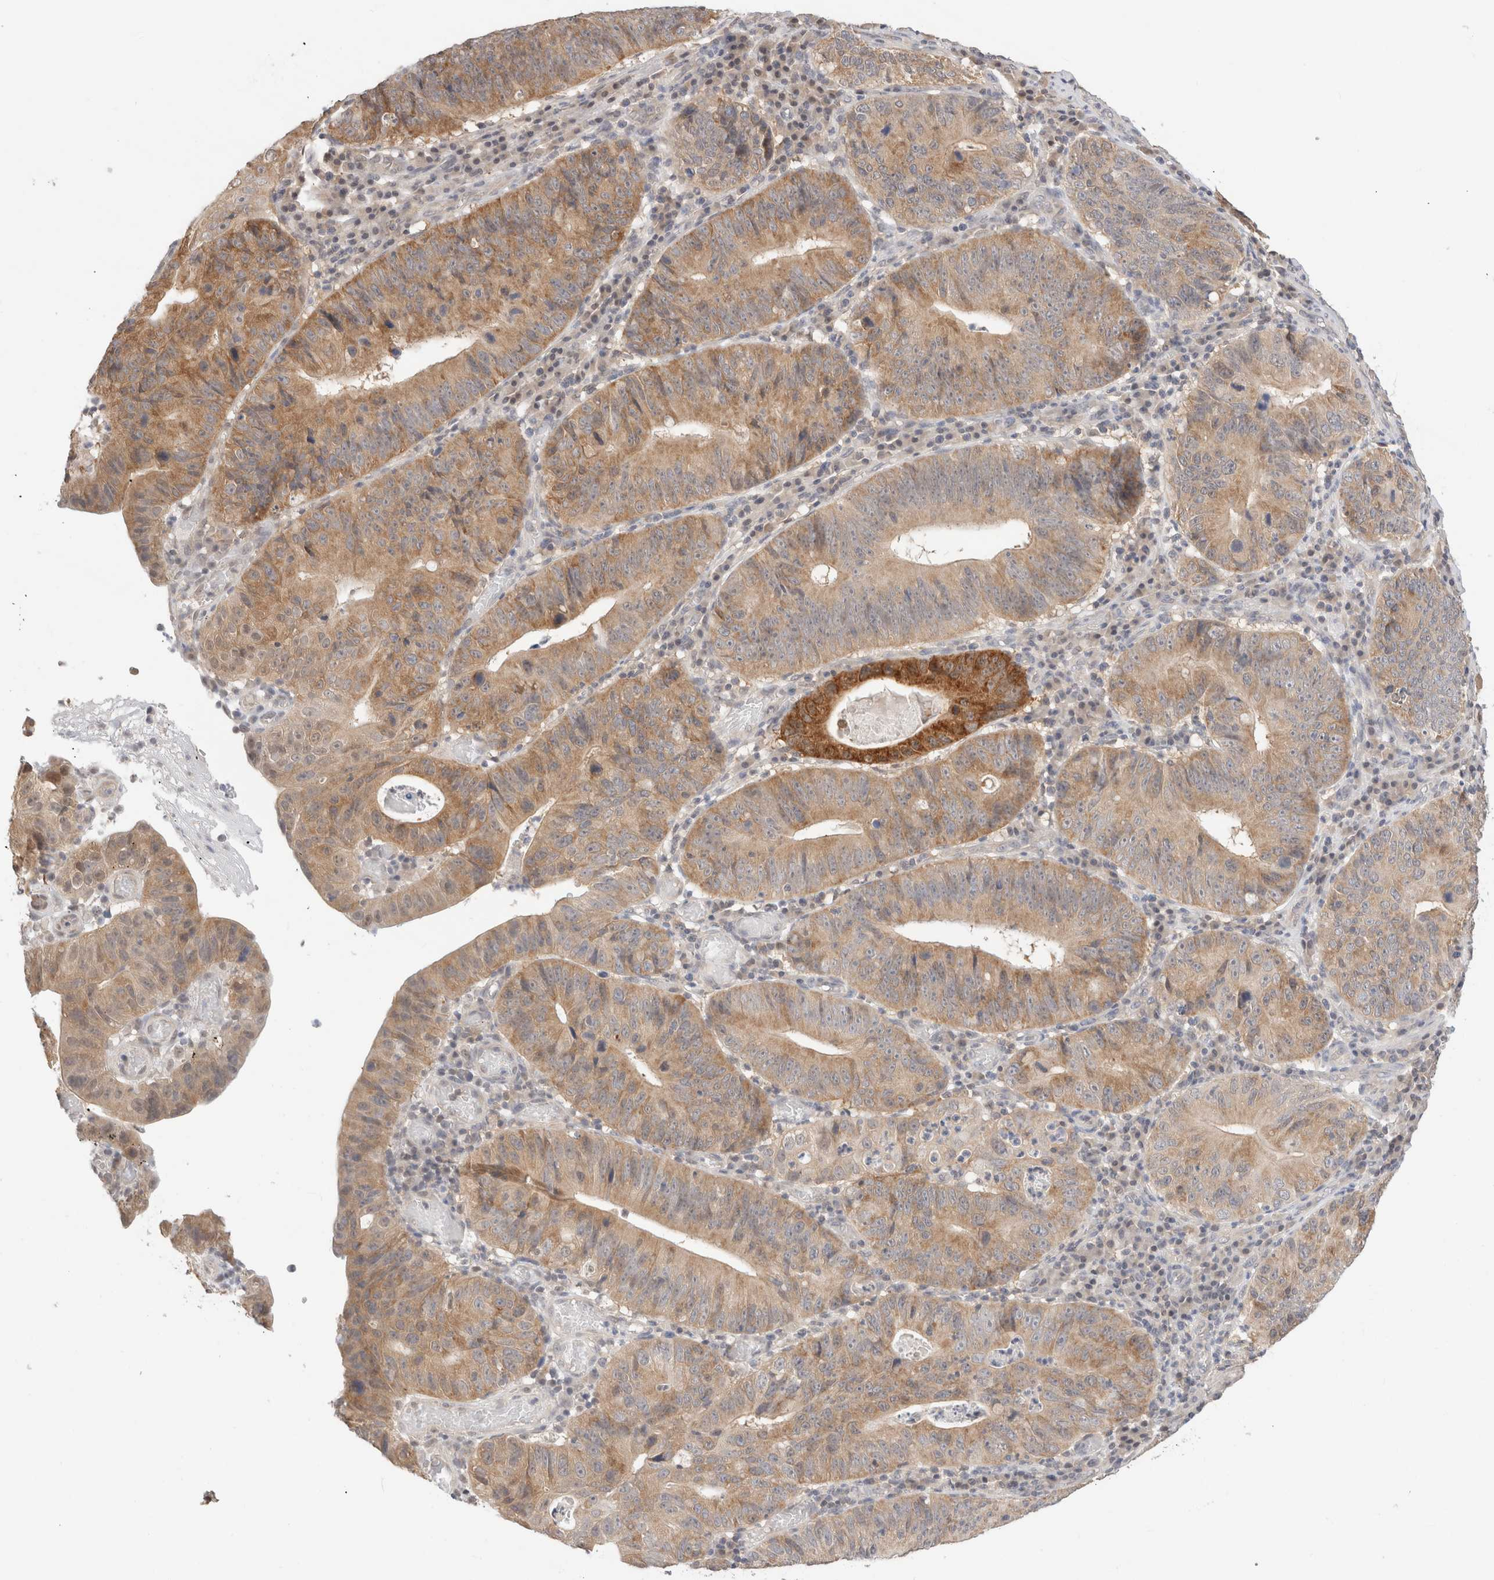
{"staining": {"intensity": "moderate", "quantity": ">75%", "location": "cytoplasmic/membranous"}, "tissue": "stomach cancer", "cell_type": "Tumor cells", "image_type": "cancer", "snomed": [{"axis": "morphology", "description": "Adenocarcinoma, NOS"}, {"axis": "topography", "description": "Stomach"}], "caption": "Immunohistochemistry micrograph of neoplastic tissue: human stomach cancer stained using immunohistochemistry (IHC) demonstrates medium levels of moderate protein expression localized specifically in the cytoplasmic/membranous of tumor cells, appearing as a cytoplasmic/membranous brown color.", "gene": "C17orf97", "patient": {"sex": "male", "age": 59}}